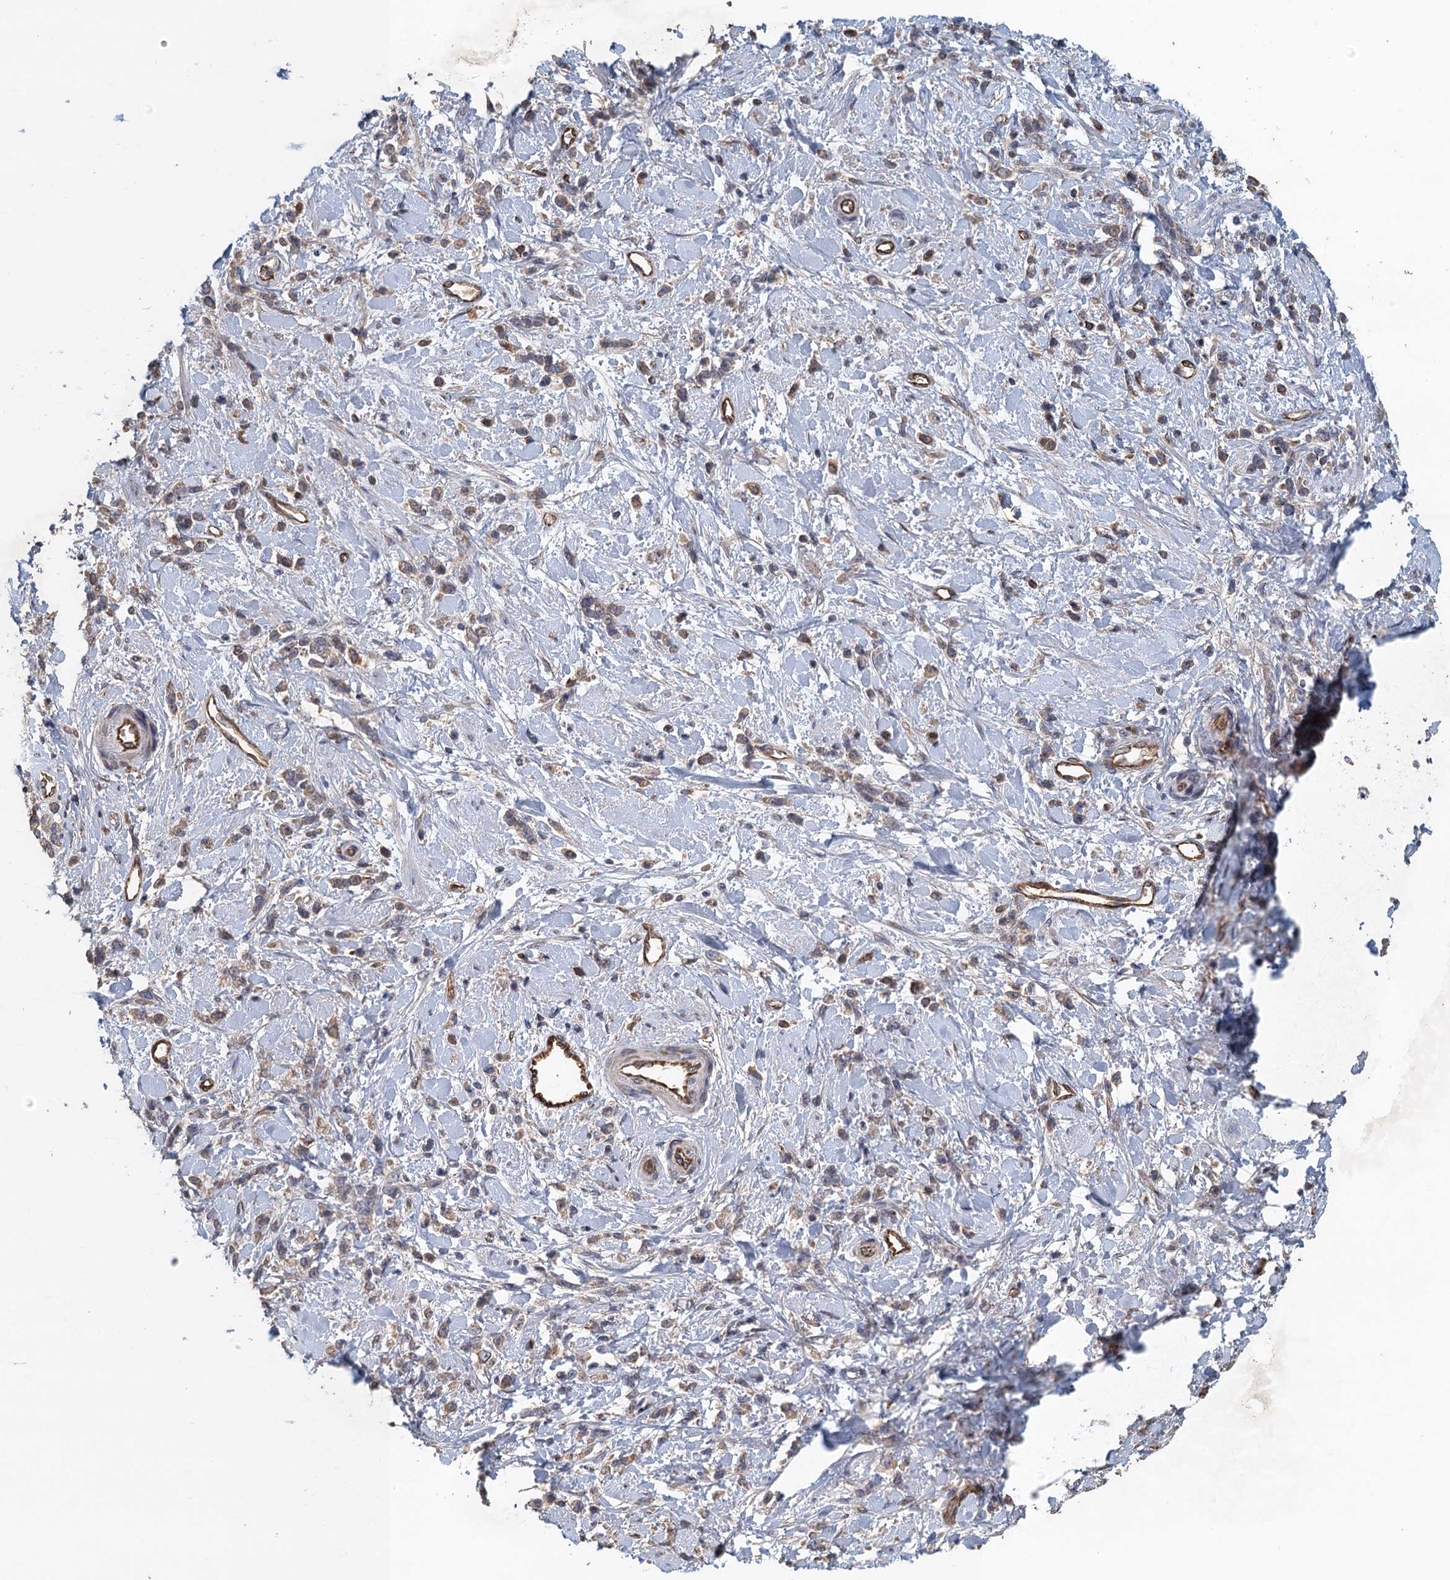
{"staining": {"intensity": "weak", "quantity": ">75%", "location": "cytoplasmic/membranous"}, "tissue": "stomach cancer", "cell_type": "Tumor cells", "image_type": "cancer", "snomed": [{"axis": "morphology", "description": "Adenocarcinoma, NOS"}, {"axis": "topography", "description": "Stomach"}], "caption": "Human stomach cancer stained for a protein (brown) shows weak cytoplasmic/membranous positive positivity in about >75% of tumor cells.", "gene": "ACSBG1", "patient": {"sex": "female", "age": 60}}